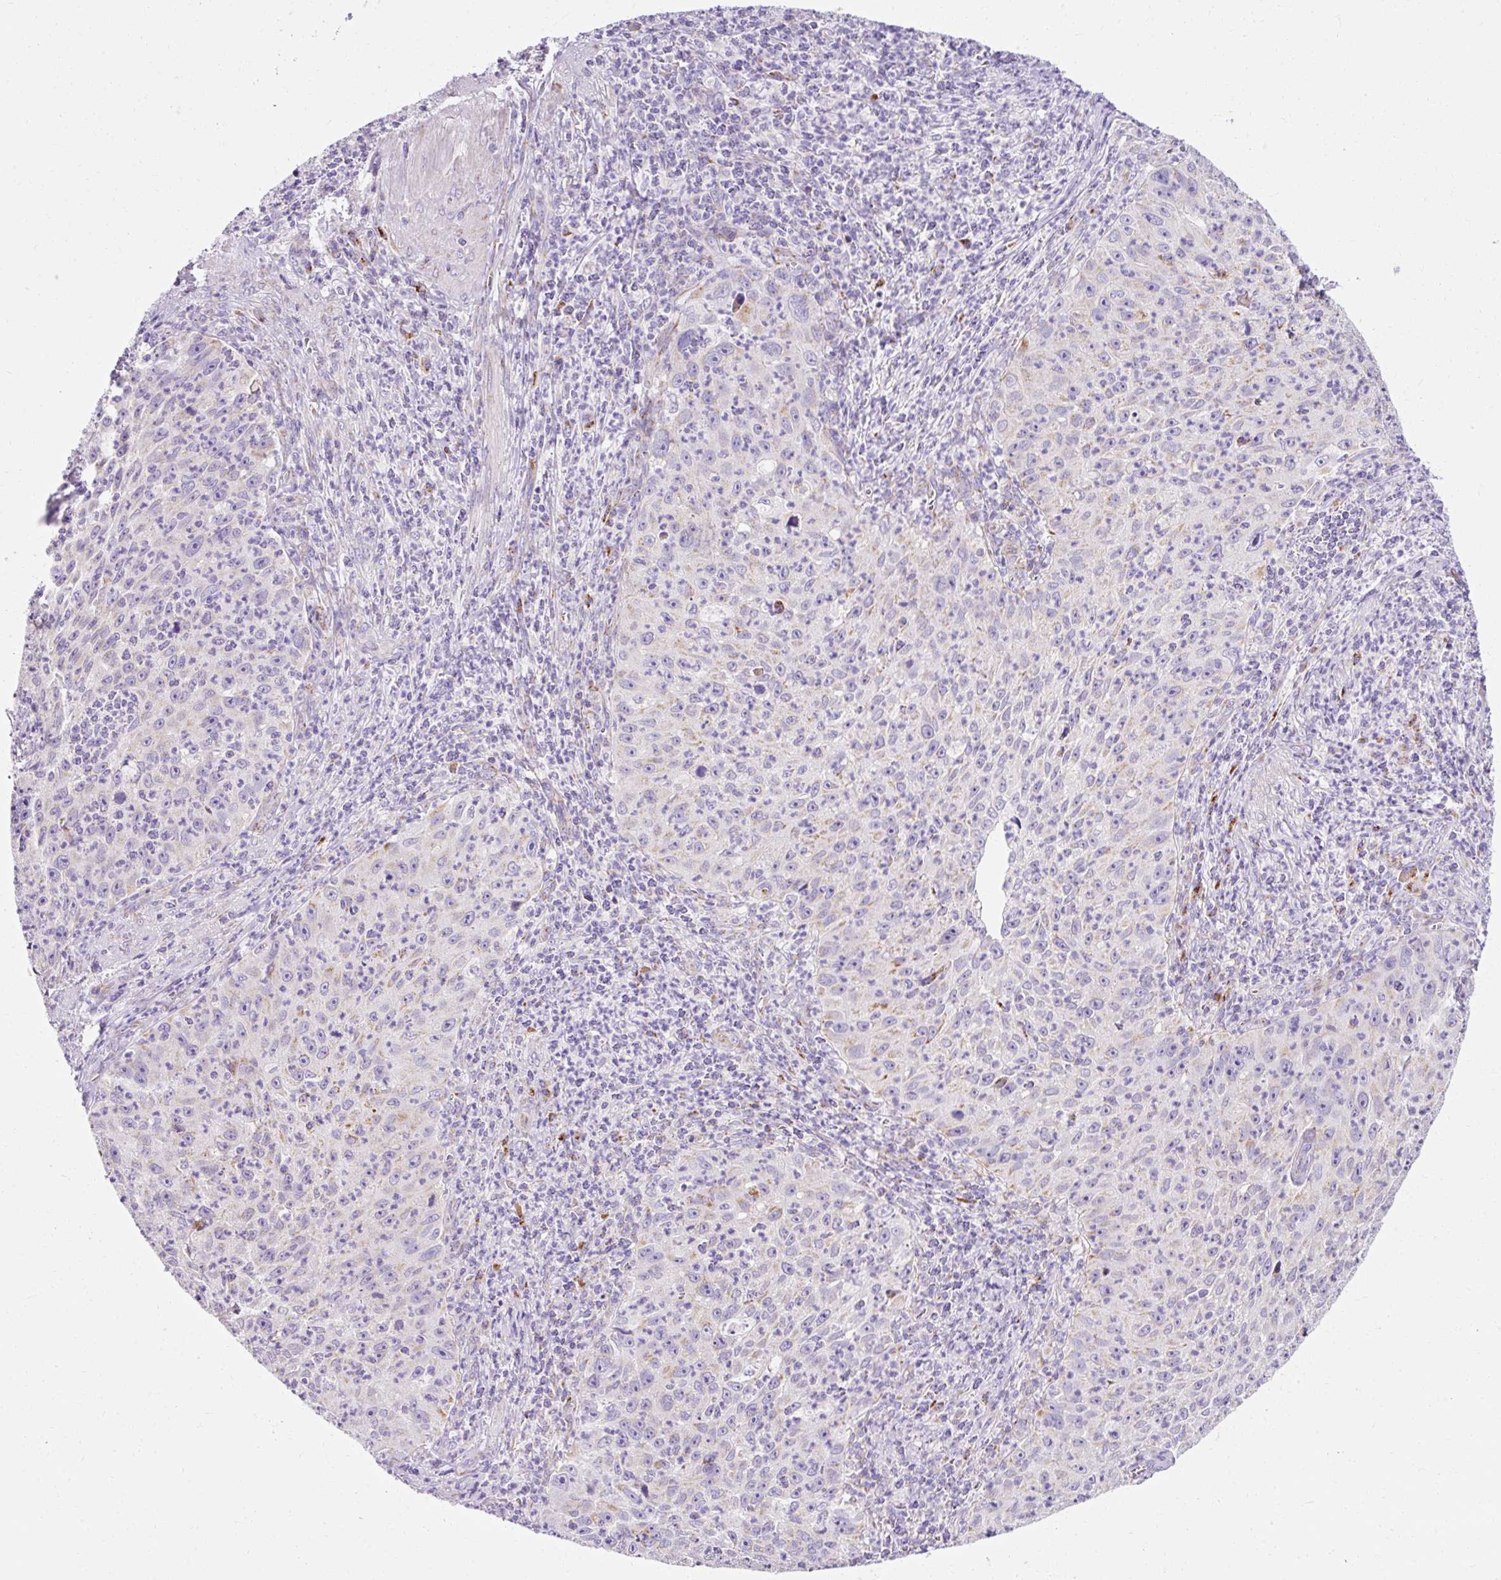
{"staining": {"intensity": "negative", "quantity": "none", "location": "none"}, "tissue": "cervical cancer", "cell_type": "Tumor cells", "image_type": "cancer", "snomed": [{"axis": "morphology", "description": "Squamous cell carcinoma, NOS"}, {"axis": "topography", "description": "Cervix"}], "caption": "Immunohistochemical staining of squamous cell carcinoma (cervical) displays no significant staining in tumor cells.", "gene": "PLPP2", "patient": {"sex": "female", "age": 30}}